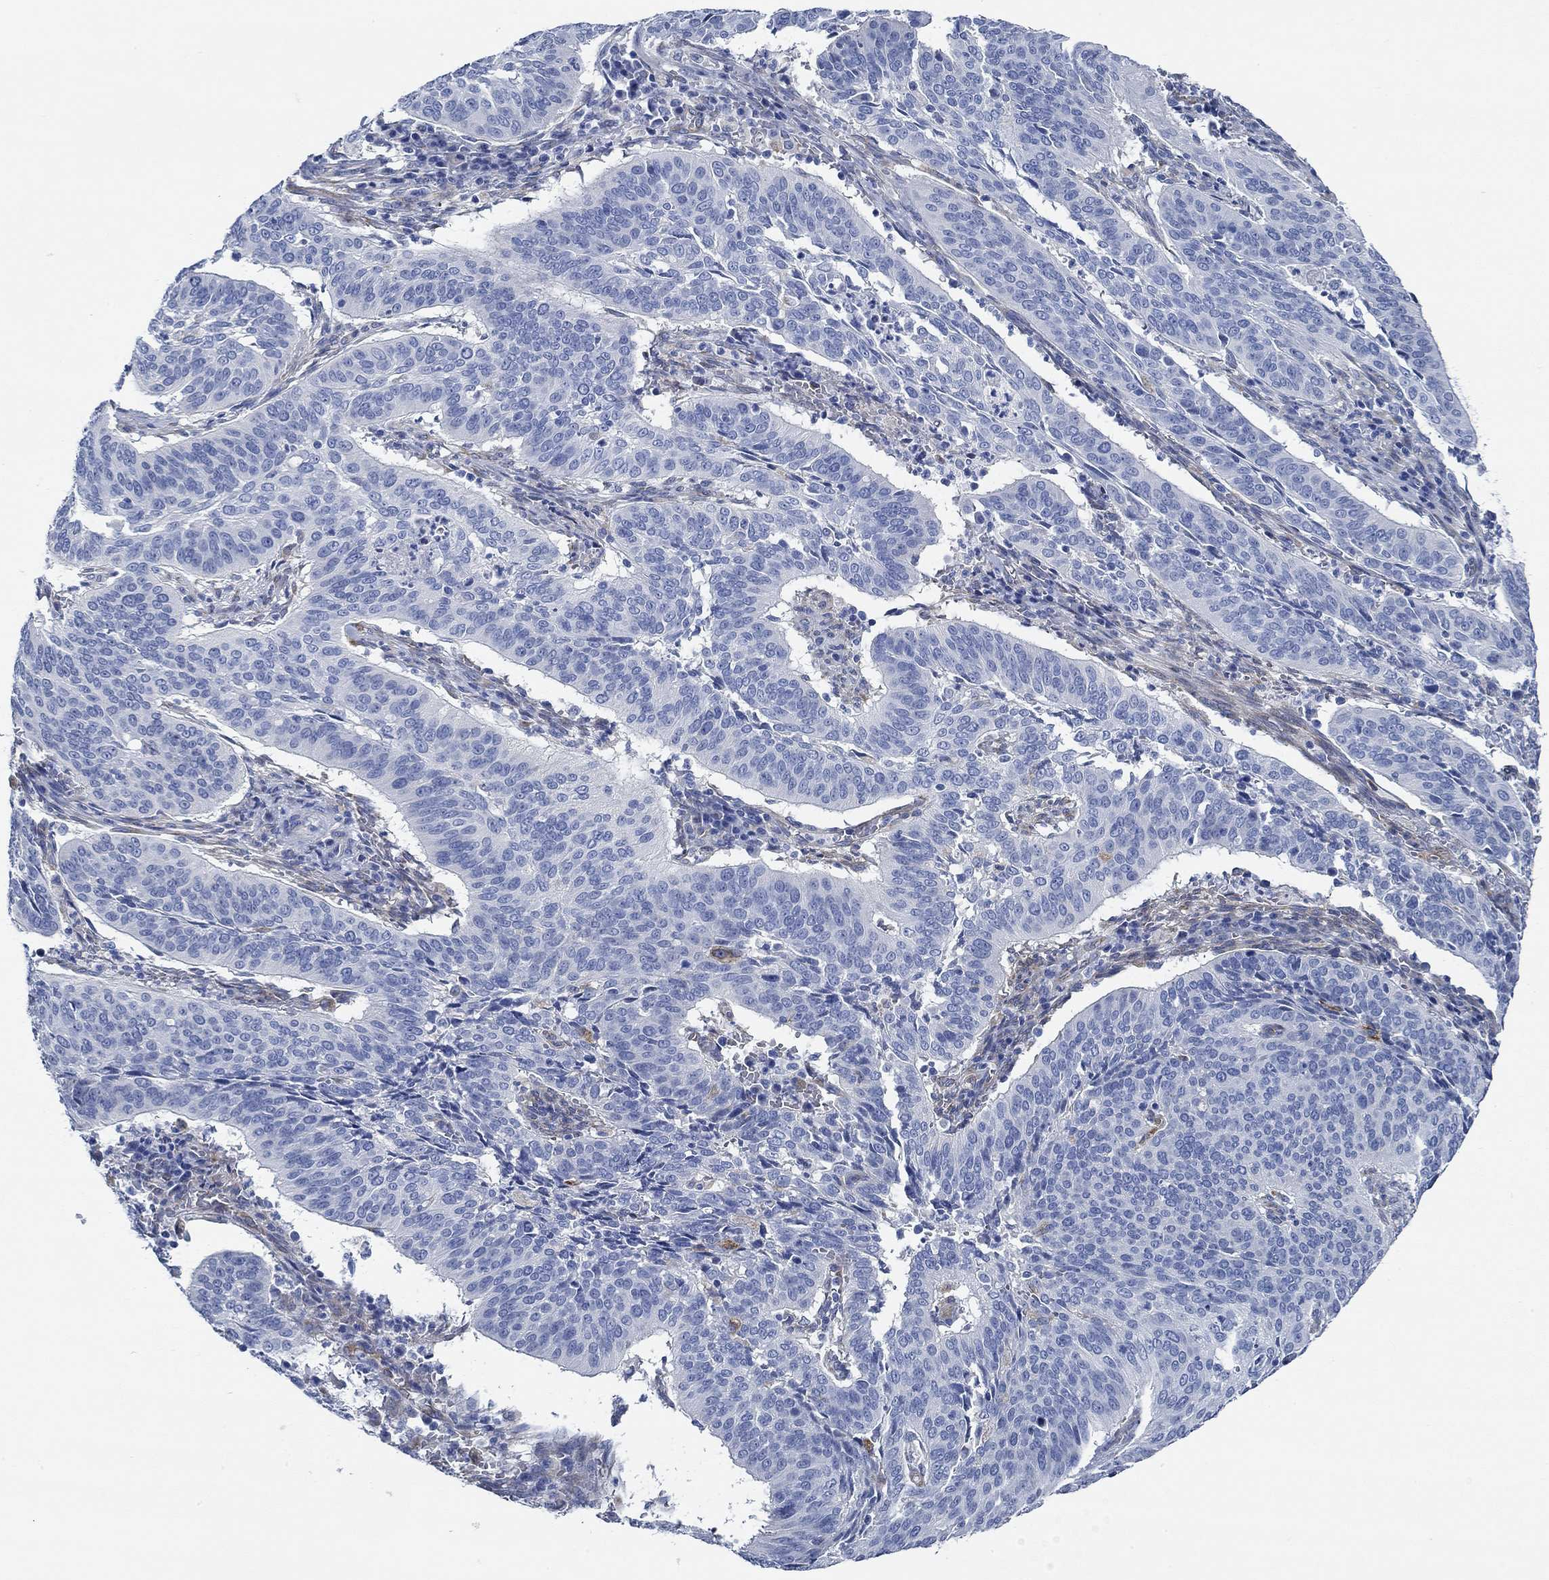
{"staining": {"intensity": "negative", "quantity": "none", "location": "none"}, "tissue": "cervical cancer", "cell_type": "Tumor cells", "image_type": "cancer", "snomed": [{"axis": "morphology", "description": "Normal tissue, NOS"}, {"axis": "morphology", "description": "Squamous cell carcinoma, NOS"}, {"axis": "topography", "description": "Cervix"}], "caption": "Immunohistochemistry (IHC) of cervical cancer demonstrates no staining in tumor cells.", "gene": "HECW2", "patient": {"sex": "female", "age": 39}}